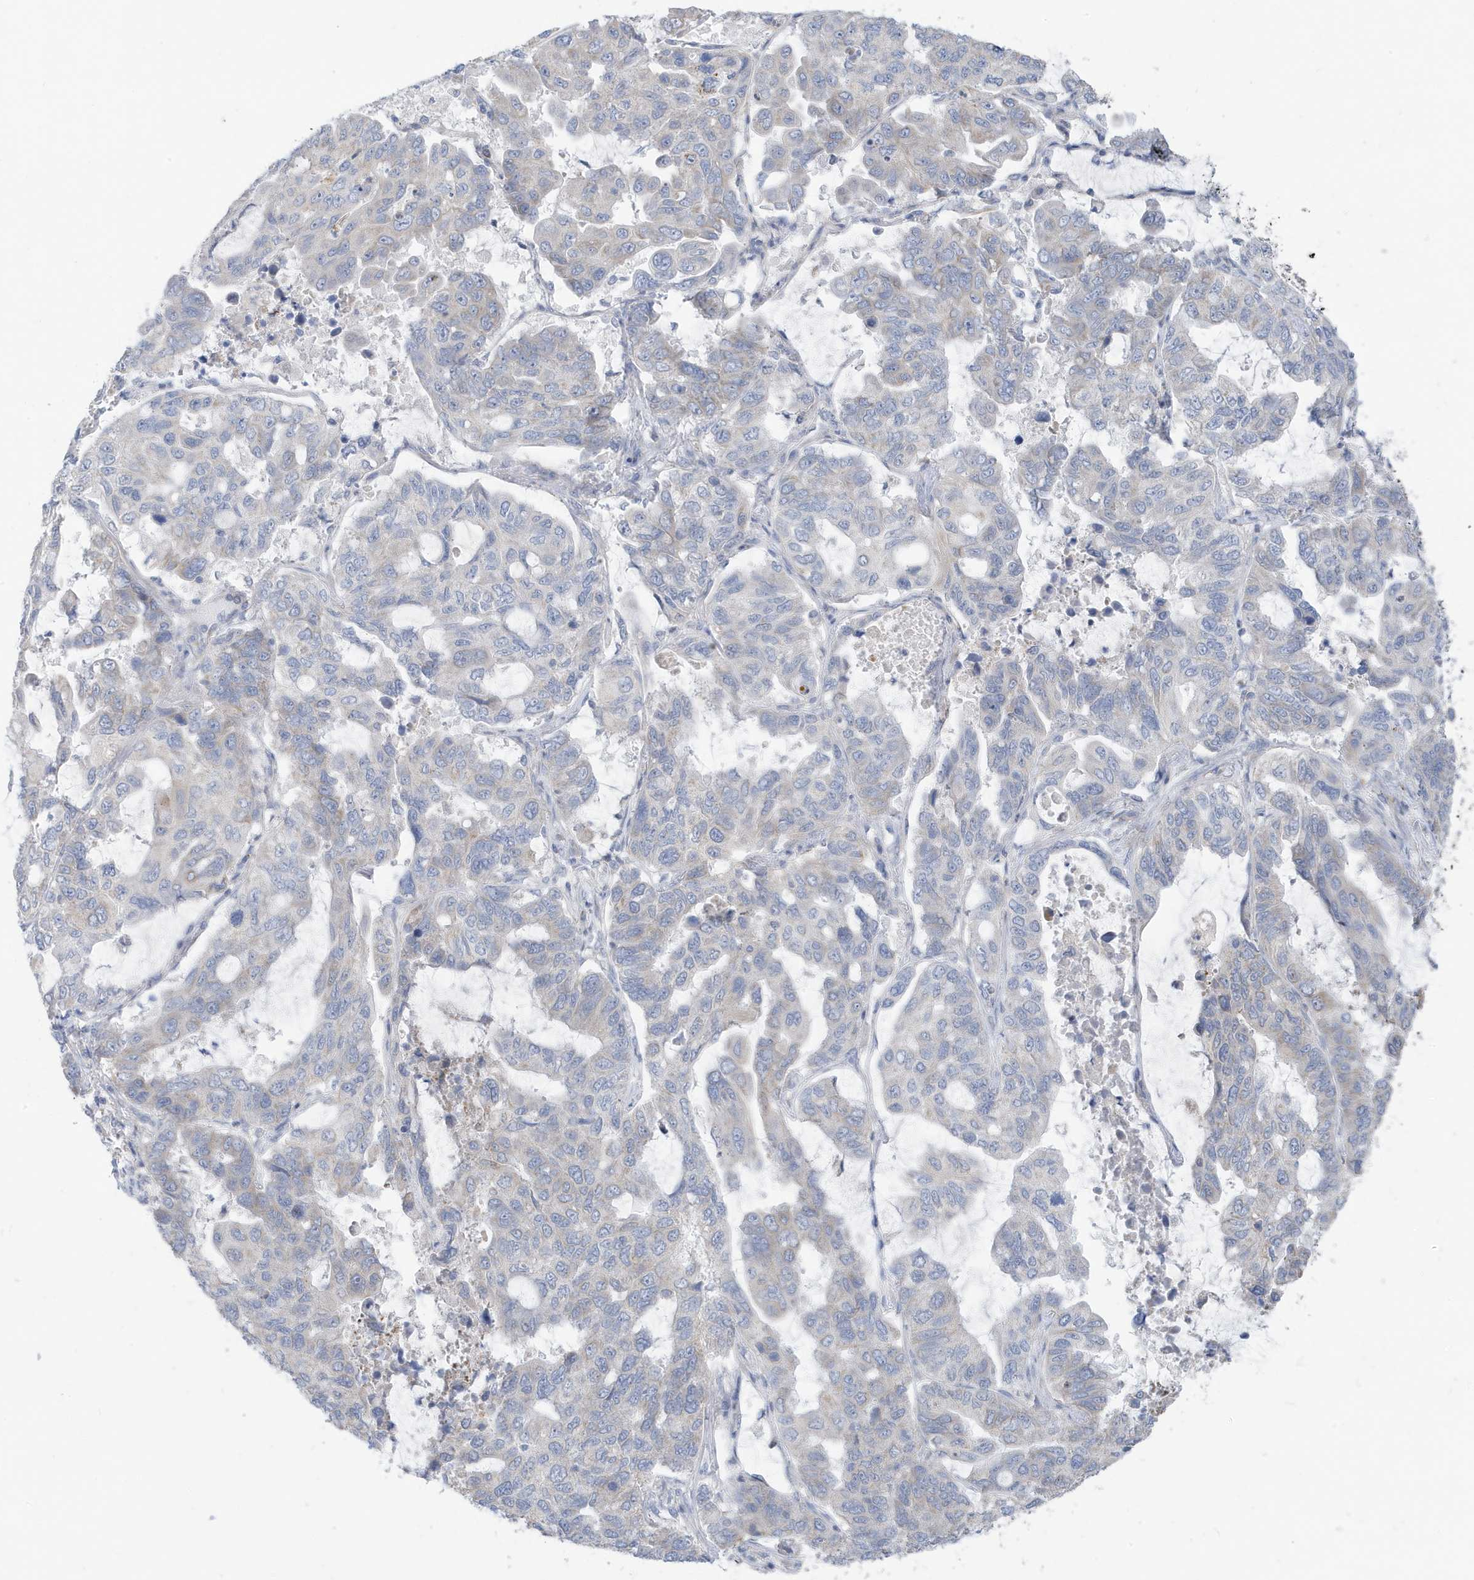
{"staining": {"intensity": "negative", "quantity": "none", "location": "none"}, "tissue": "lung cancer", "cell_type": "Tumor cells", "image_type": "cancer", "snomed": [{"axis": "morphology", "description": "Adenocarcinoma, NOS"}, {"axis": "topography", "description": "Lung"}], "caption": "An IHC micrograph of lung cancer (adenocarcinoma) is shown. There is no staining in tumor cells of lung cancer (adenocarcinoma).", "gene": "ATP13A5", "patient": {"sex": "male", "age": 64}}